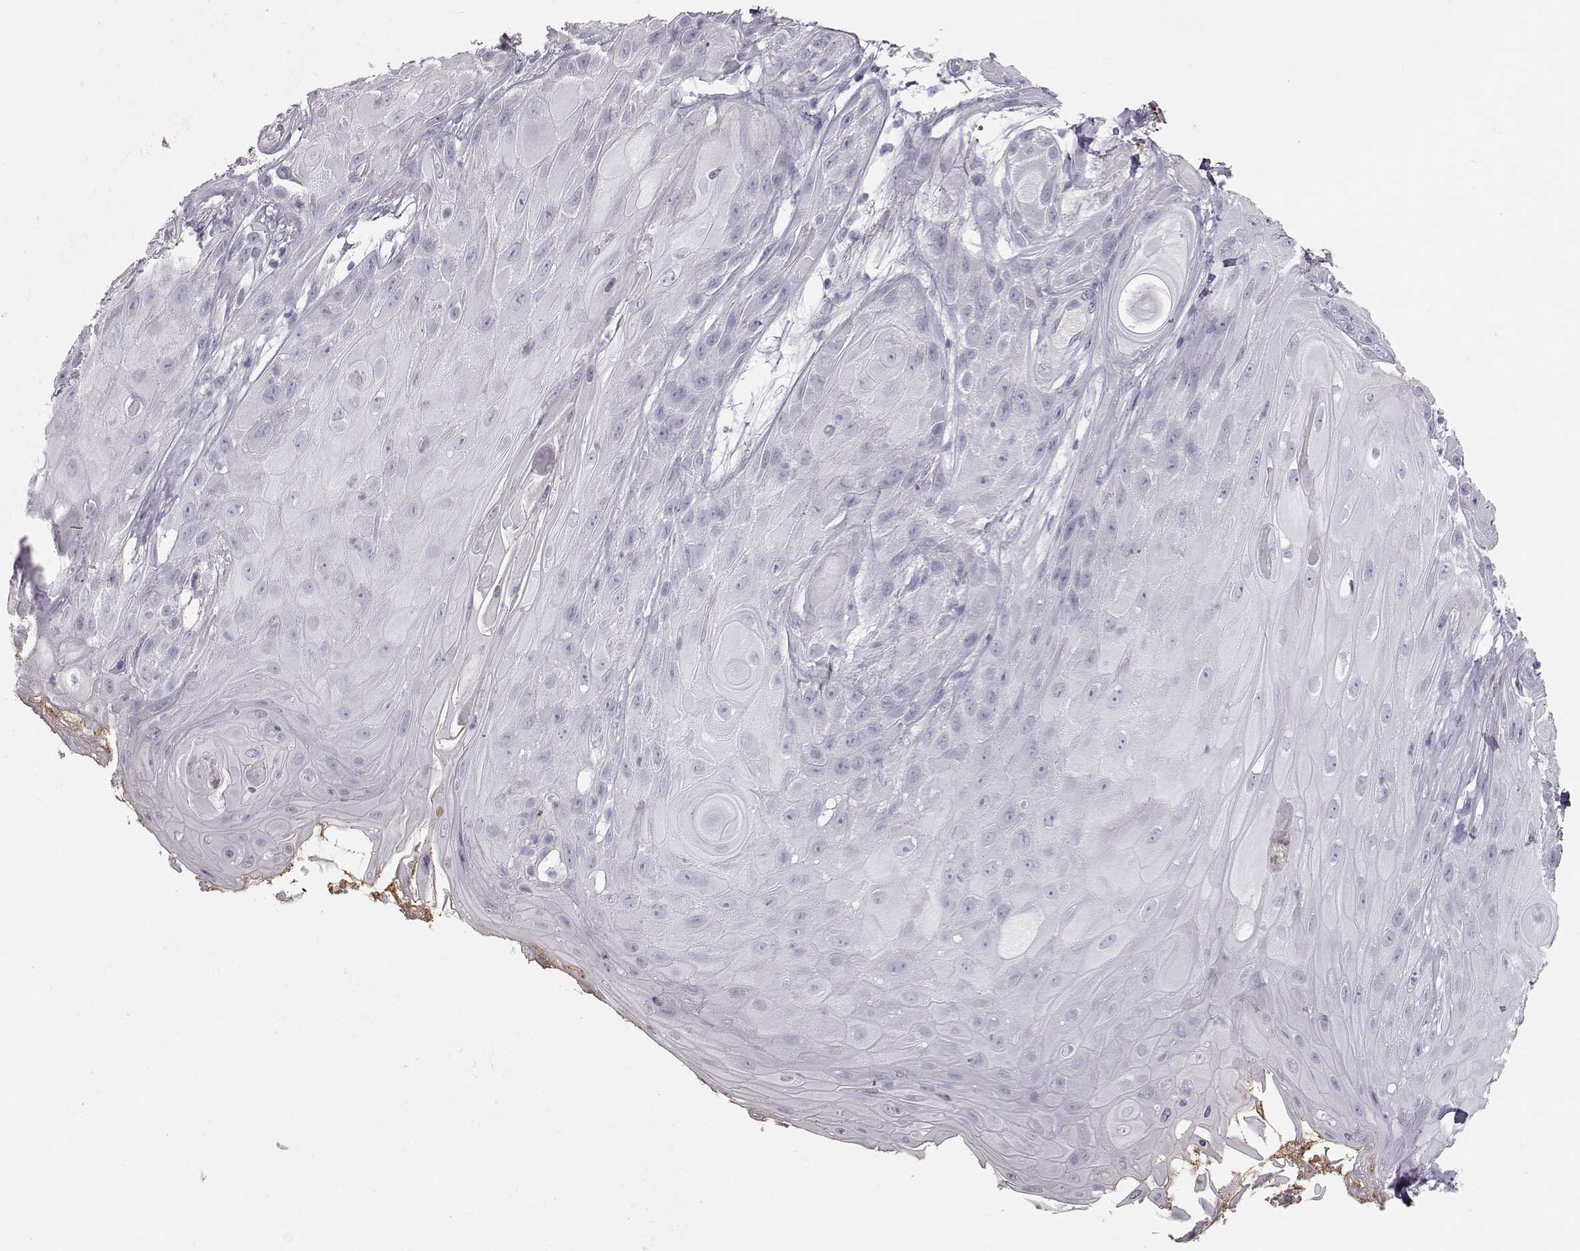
{"staining": {"intensity": "negative", "quantity": "none", "location": "none"}, "tissue": "skin cancer", "cell_type": "Tumor cells", "image_type": "cancer", "snomed": [{"axis": "morphology", "description": "Squamous cell carcinoma, NOS"}, {"axis": "topography", "description": "Skin"}], "caption": "Immunohistochemistry (IHC) histopathology image of skin squamous cell carcinoma stained for a protein (brown), which shows no positivity in tumor cells. (Stains: DAB IHC with hematoxylin counter stain, Microscopy: brightfield microscopy at high magnification).", "gene": "KRTAP16-1", "patient": {"sex": "male", "age": 62}}